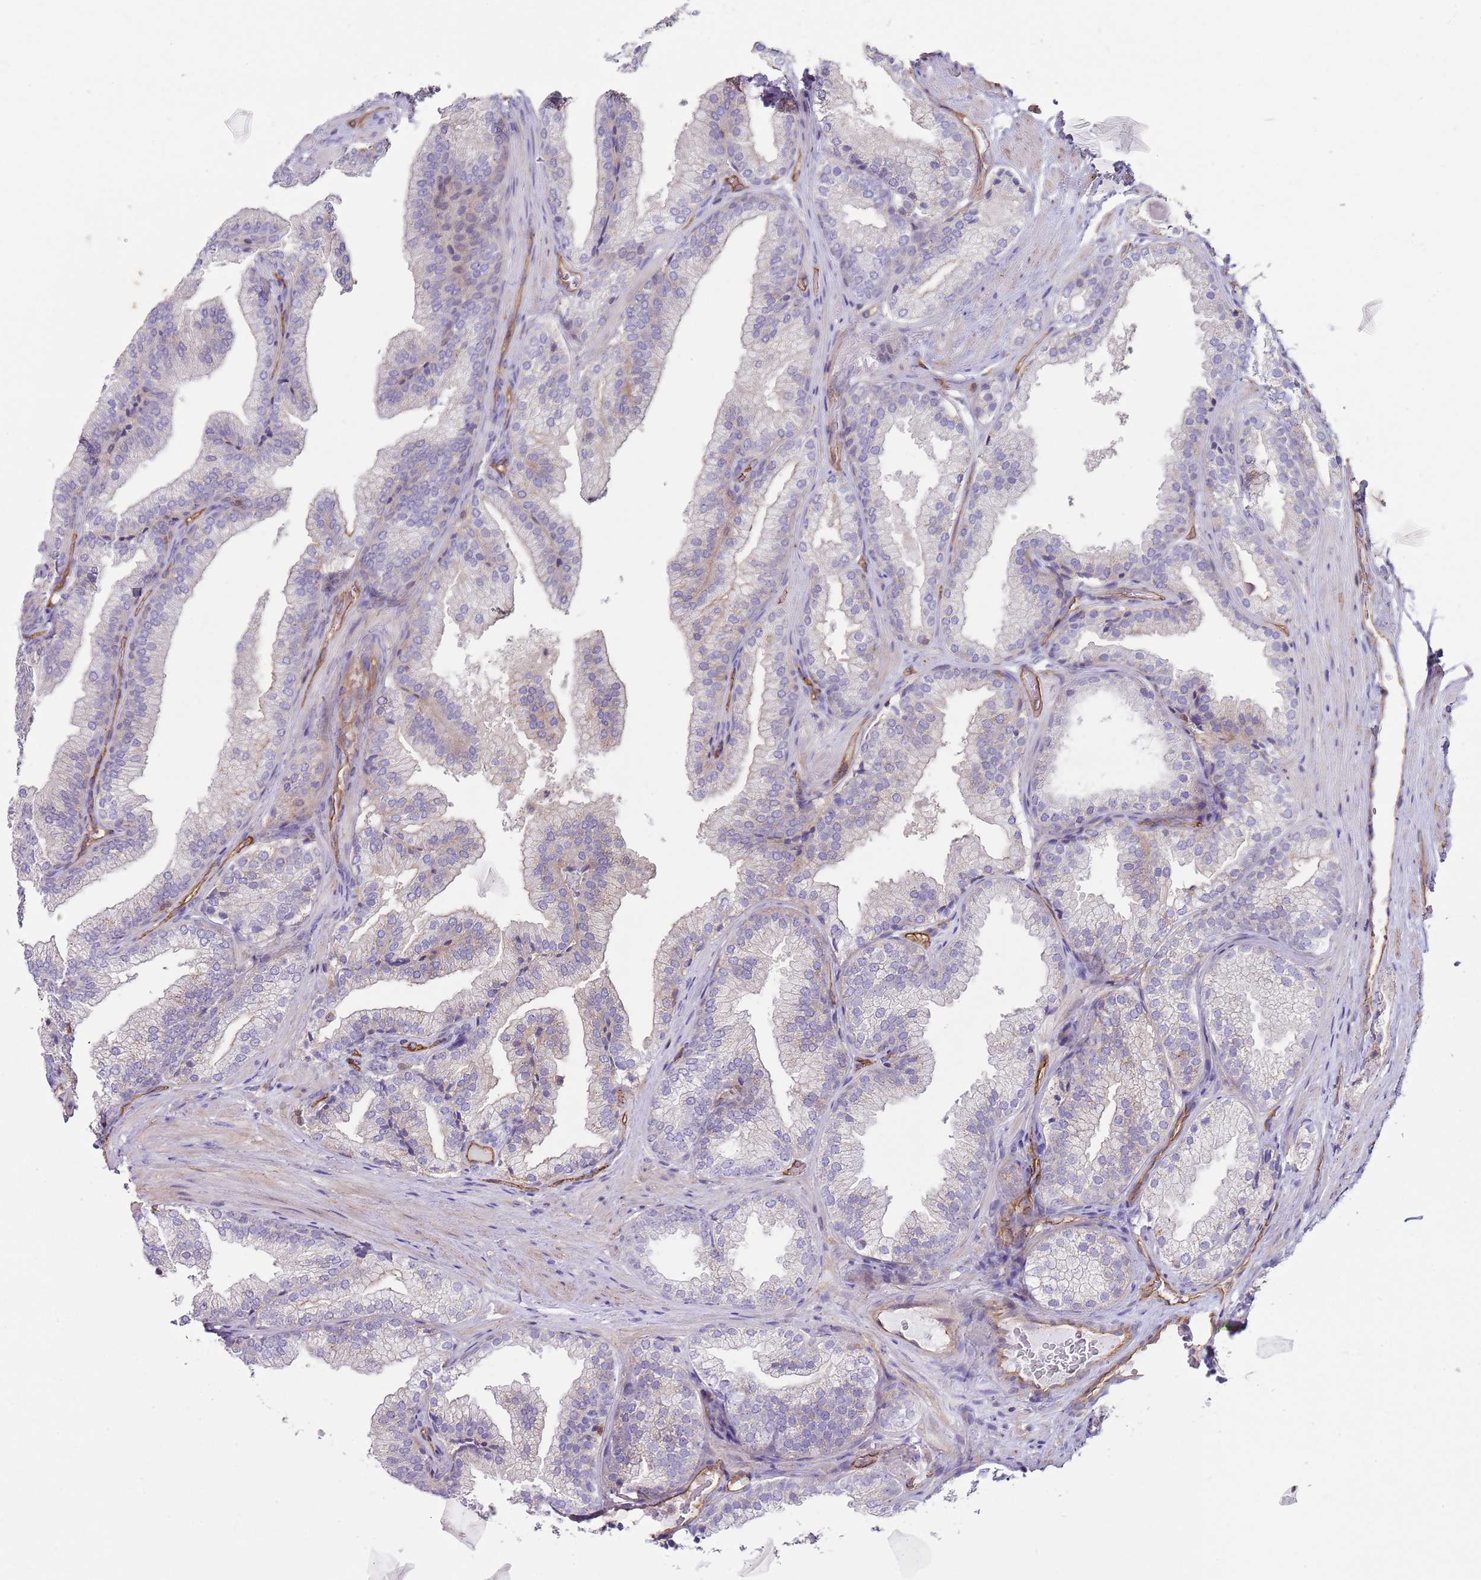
{"staining": {"intensity": "negative", "quantity": "none", "location": "none"}, "tissue": "prostate", "cell_type": "Glandular cells", "image_type": "normal", "snomed": [{"axis": "morphology", "description": "Normal tissue, NOS"}, {"axis": "topography", "description": "Prostate"}], "caption": "Immunohistochemistry histopathology image of normal human prostate stained for a protein (brown), which demonstrates no expression in glandular cells. (DAB (3,3'-diaminobenzidine) immunohistochemistry (IHC), high magnification).", "gene": "GNAI1", "patient": {"sex": "male", "age": 76}}